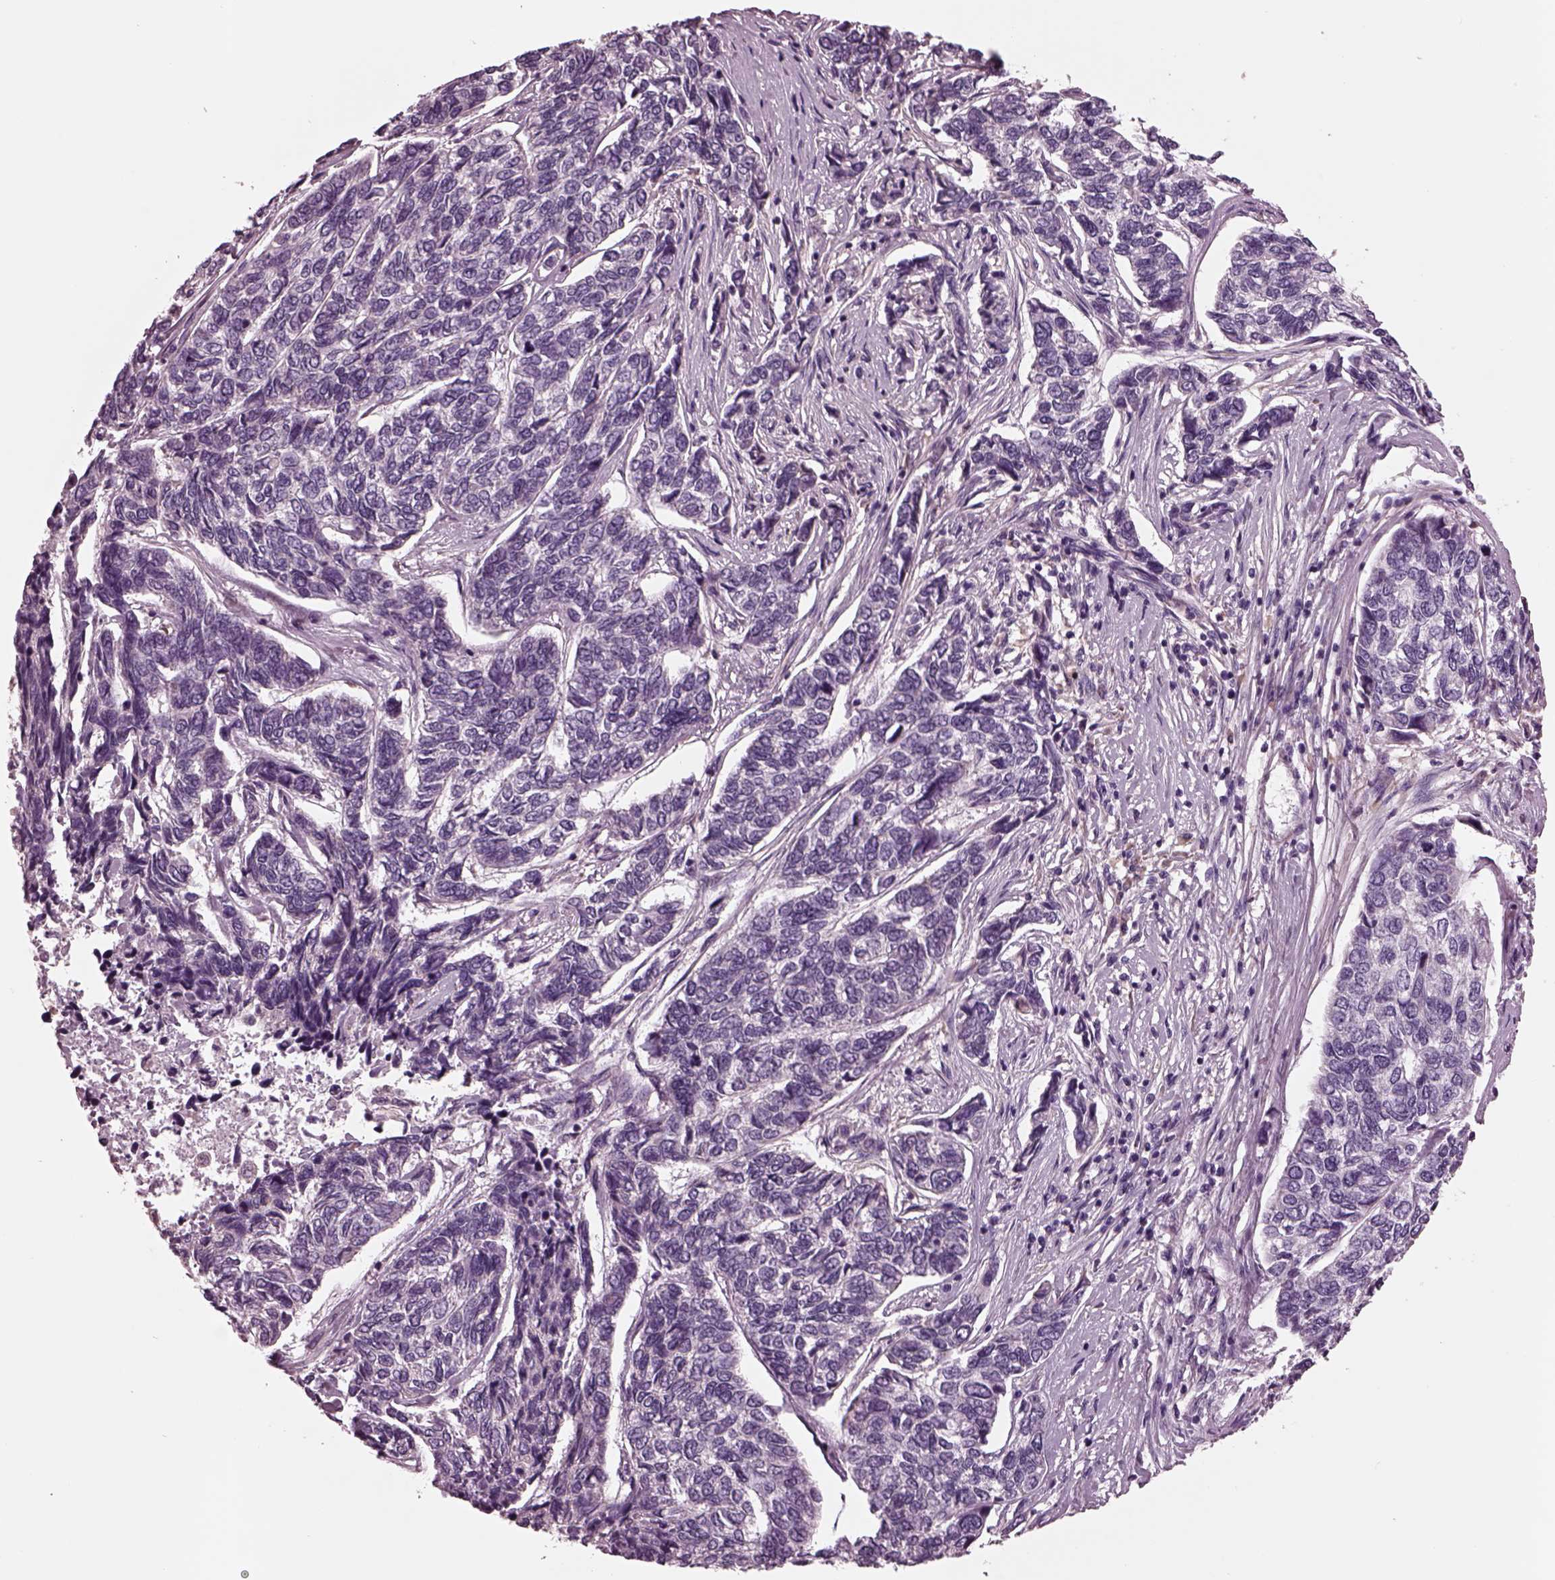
{"staining": {"intensity": "negative", "quantity": "none", "location": "none"}, "tissue": "skin cancer", "cell_type": "Tumor cells", "image_type": "cancer", "snomed": [{"axis": "morphology", "description": "Basal cell carcinoma"}, {"axis": "topography", "description": "Skin"}], "caption": "Tumor cells are negative for protein expression in human basal cell carcinoma (skin). (DAB immunohistochemistry (IHC) visualized using brightfield microscopy, high magnification).", "gene": "AP4M1", "patient": {"sex": "female", "age": 65}}